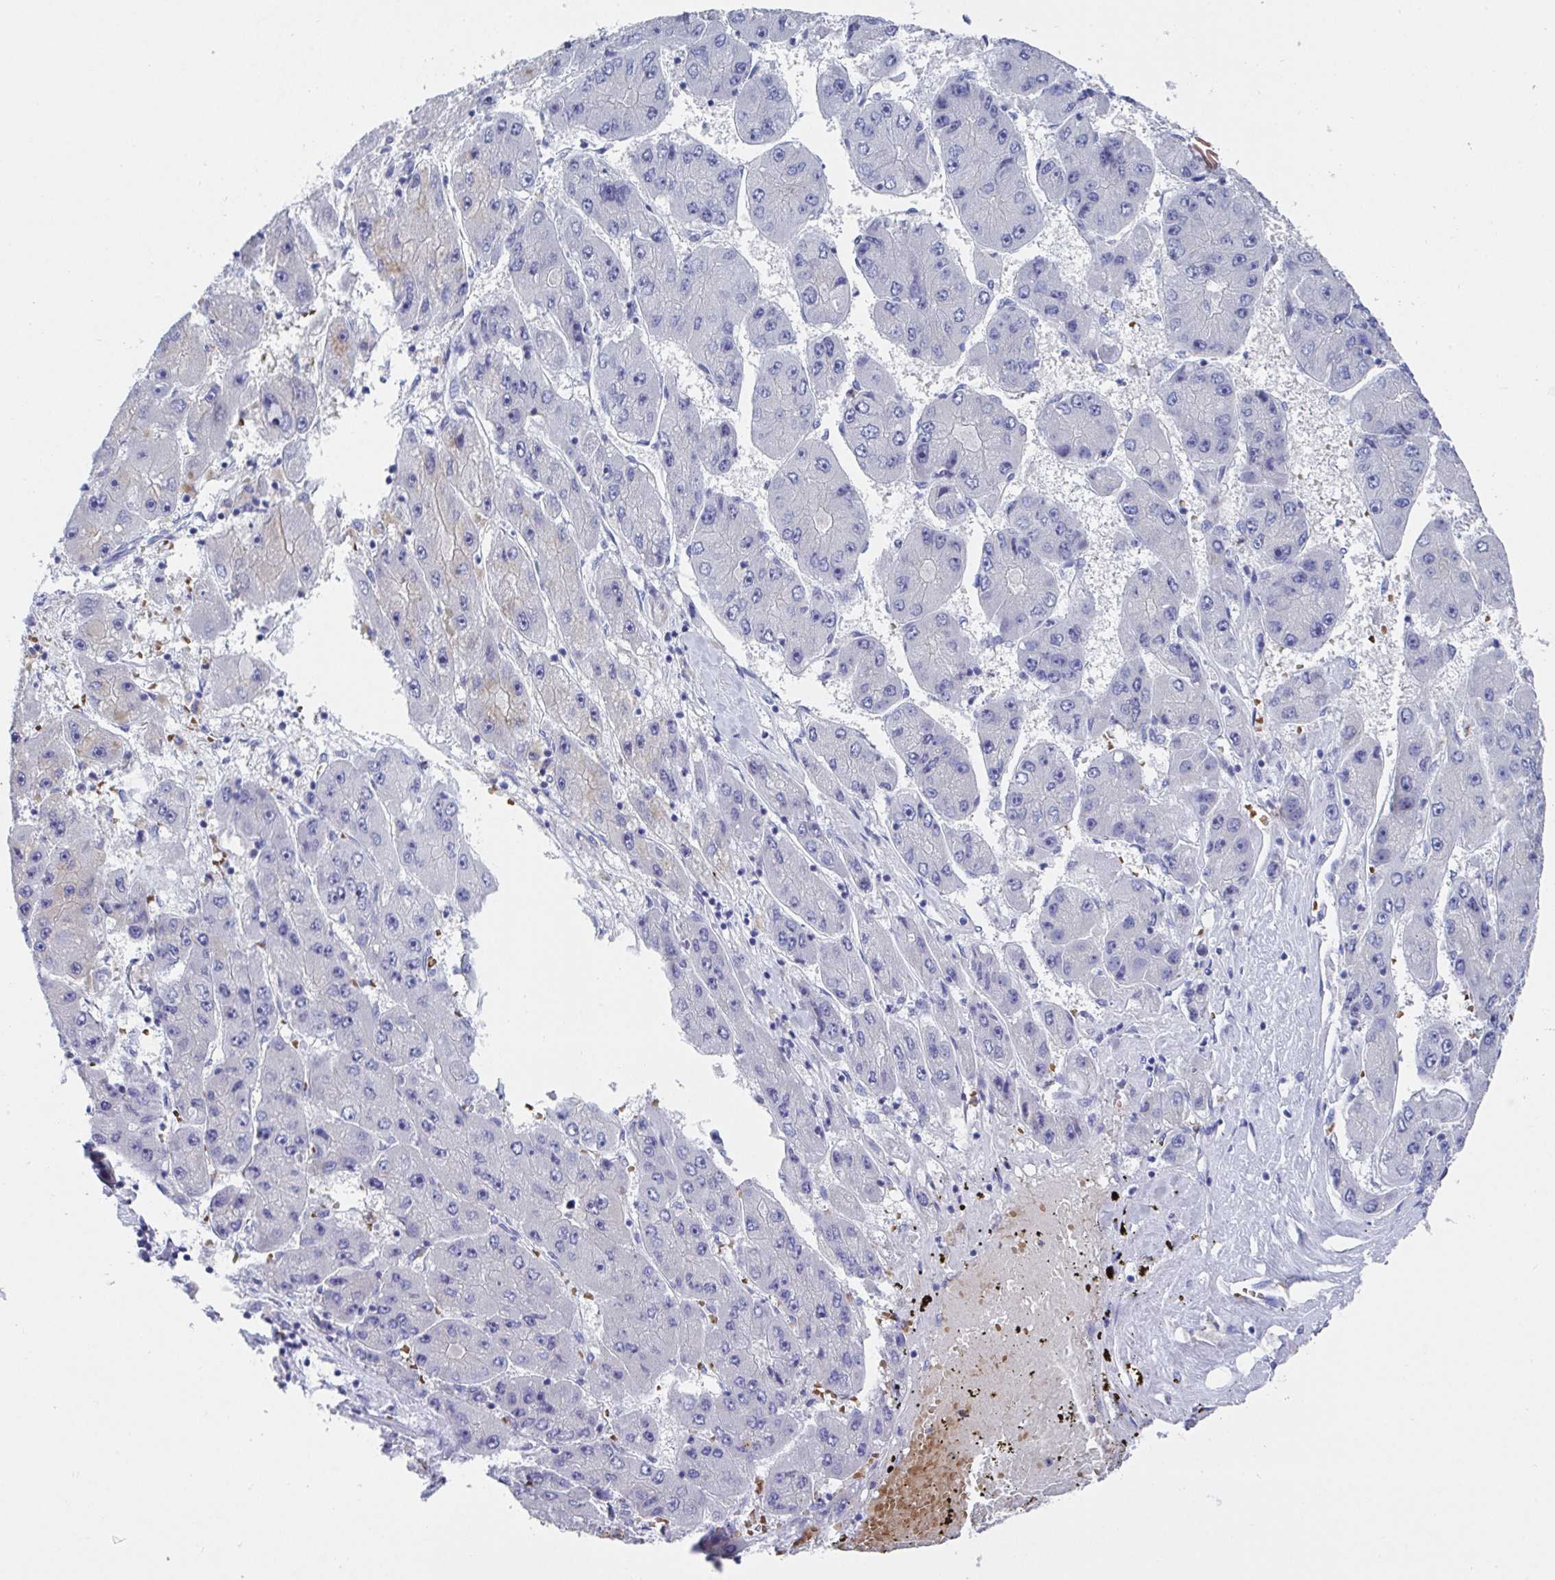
{"staining": {"intensity": "negative", "quantity": "none", "location": "none"}, "tissue": "liver cancer", "cell_type": "Tumor cells", "image_type": "cancer", "snomed": [{"axis": "morphology", "description": "Carcinoma, Hepatocellular, NOS"}, {"axis": "topography", "description": "Liver"}], "caption": "A micrograph of human liver cancer (hepatocellular carcinoma) is negative for staining in tumor cells. (Stains: DAB (3,3'-diaminobenzidine) immunohistochemistry with hematoxylin counter stain, Microscopy: brightfield microscopy at high magnification).", "gene": "CLDN8", "patient": {"sex": "female", "age": 61}}